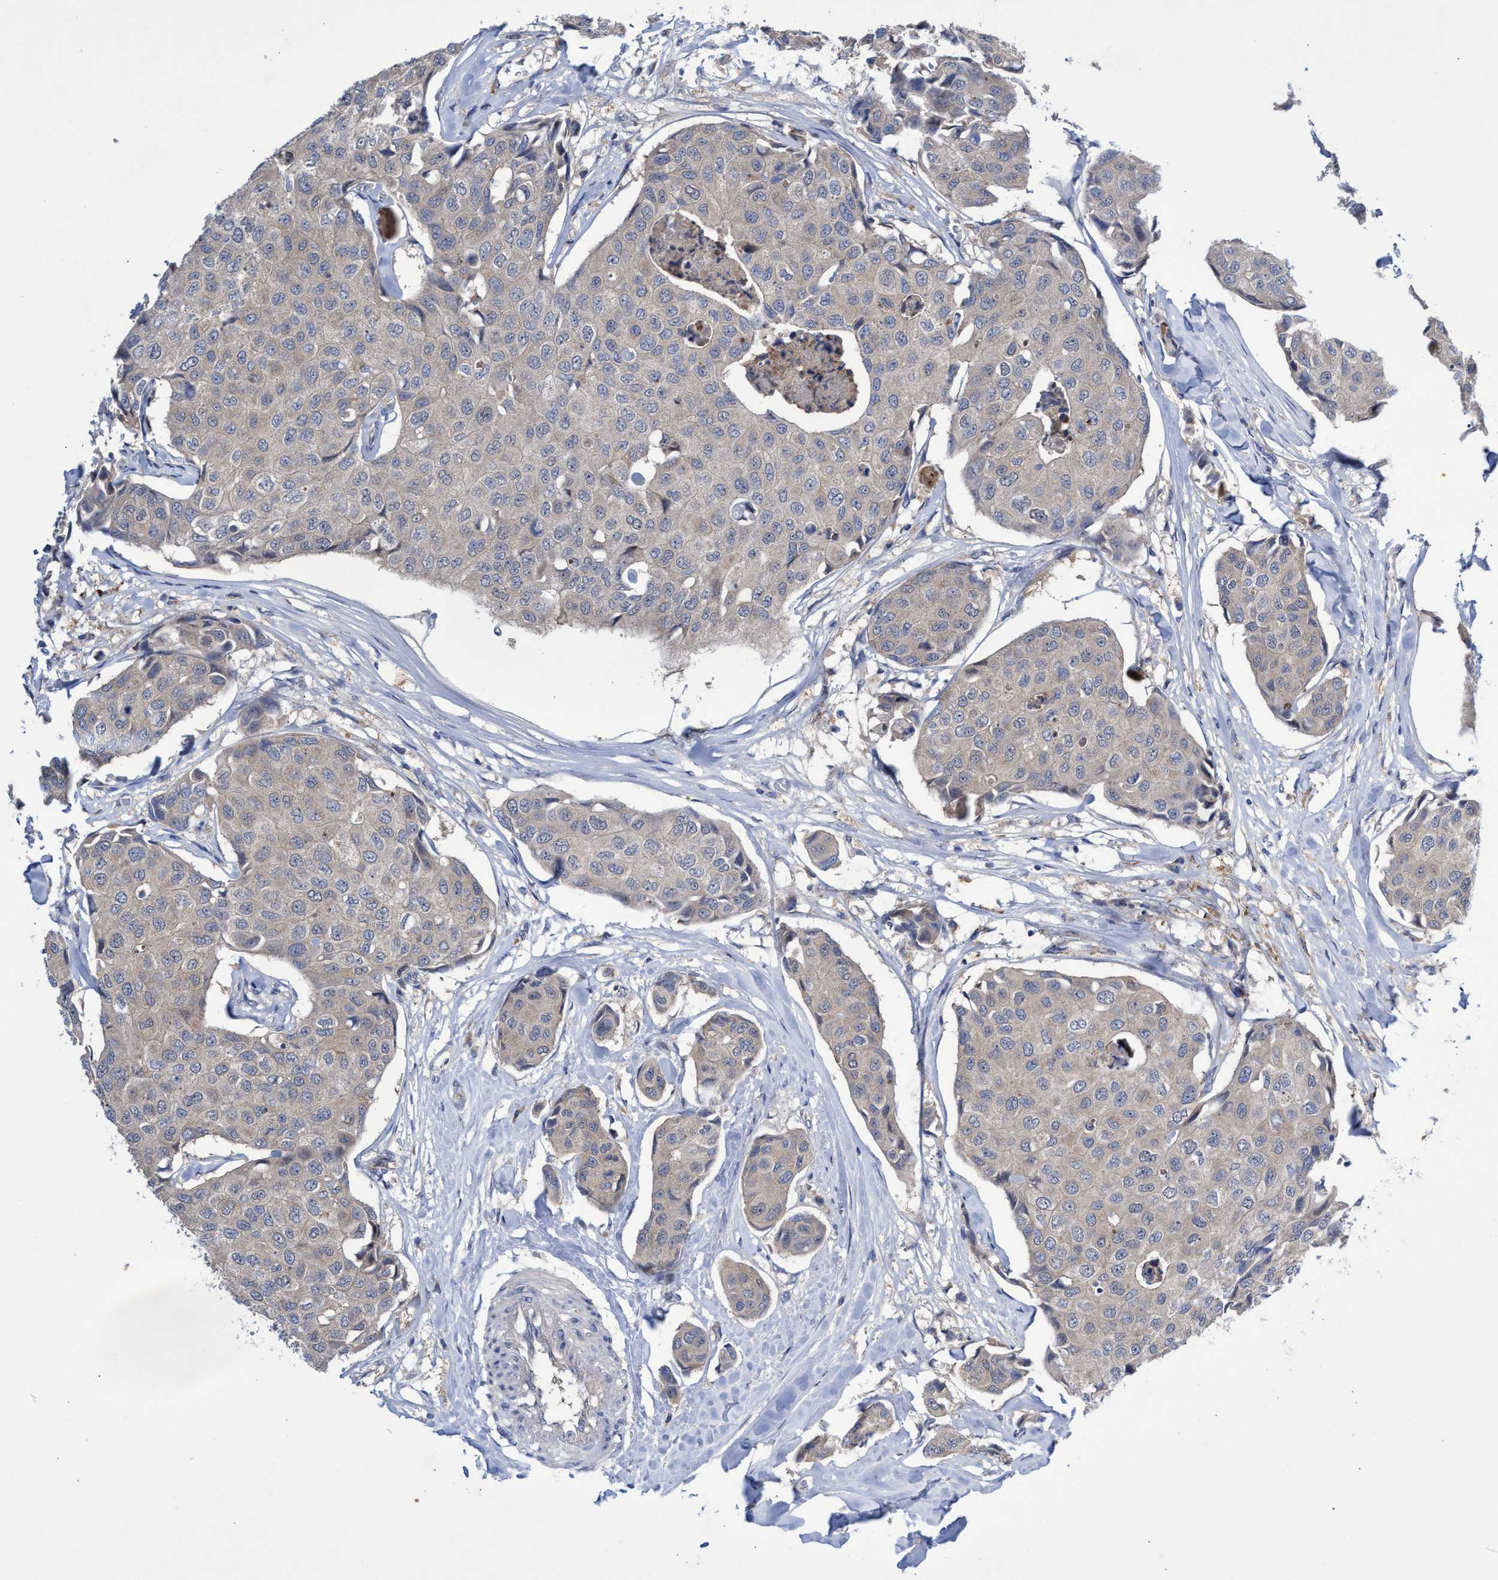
{"staining": {"intensity": "weak", "quantity": "<25%", "location": "cytoplasmic/membranous"}, "tissue": "breast cancer", "cell_type": "Tumor cells", "image_type": "cancer", "snomed": [{"axis": "morphology", "description": "Duct carcinoma"}, {"axis": "topography", "description": "Breast"}], "caption": "The image exhibits no significant expression in tumor cells of invasive ductal carcinoma (breast).", "gene": "SVEP1", "patient": {"sex": "female", "age": 80}}